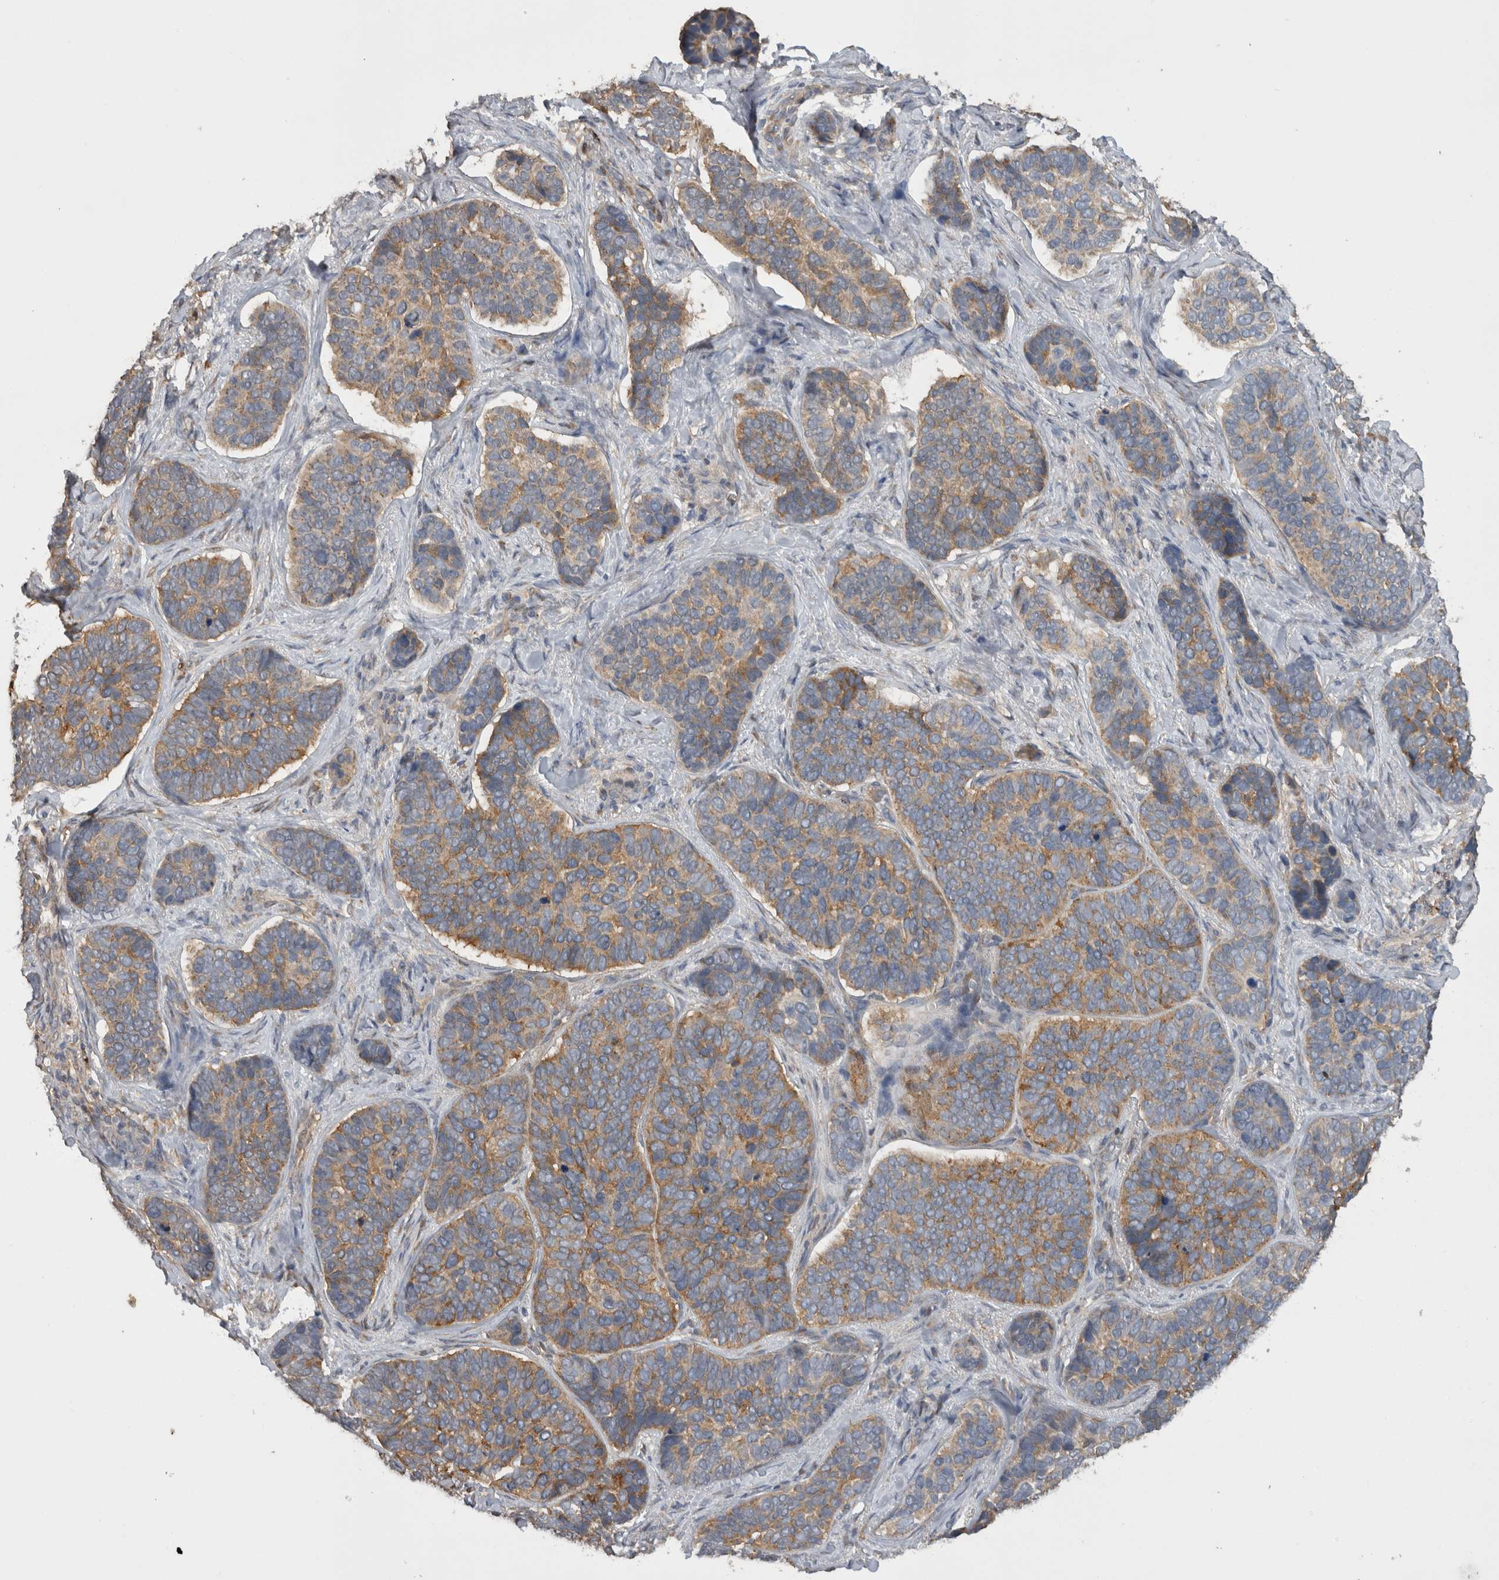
{"staining": {"intensity": "moderate", "quantity": ">75%", "location": "cytoplasmic/membranous"}, "tissue": "skin cancer", "cell_type": "Tumor cells", "image_type": "cancer", "snomed": [{"axis": "morphology", "description": "Basal cell carcinoma"}, {"axis": "topography", "description": "Skin"}], "caption": "Tumor cells reveal moderate cytoplasmic/membranous positivity in about >75% of cells in skin cancer.", "gene": "TMED7", "patient": {"sex": "male", "age": 62}}